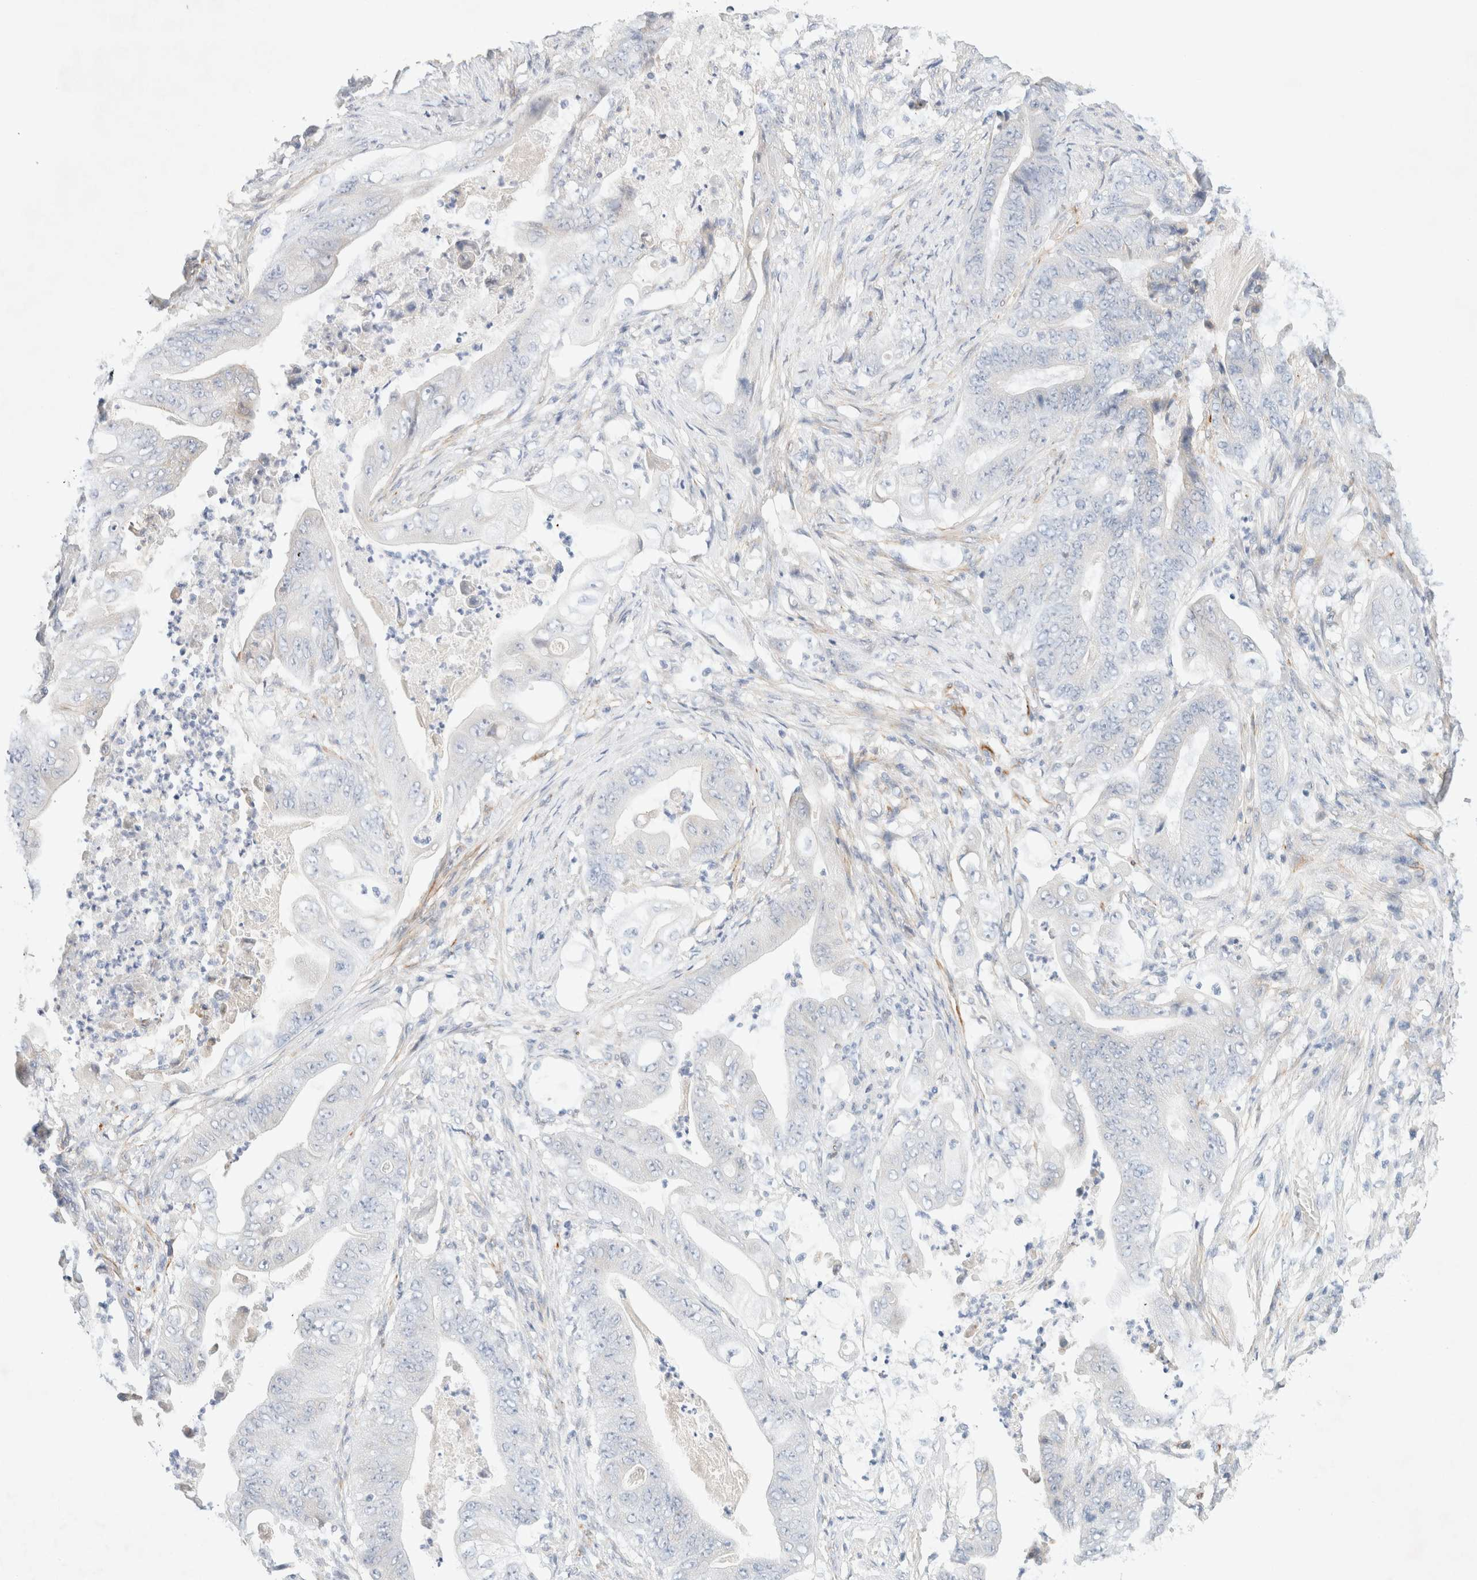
{"staining": {"intensity": "negative", "quantity": "none", "location": "none"}, "tissue": "stomach cancer", "cell_type": "Tumor cells", "image_type": "cancer", "snomed": [{"axis": "morphology", "description": "Adenocarcinoma, NOS"}, {"axis": "topography", "description": "Stomach"}], "caption": "Protein analysis of stomach cancer demonstrates no significant expression in tumor cells.", "gene": "SLC25A48", "patient": {"sex": "female", "age": 73}}